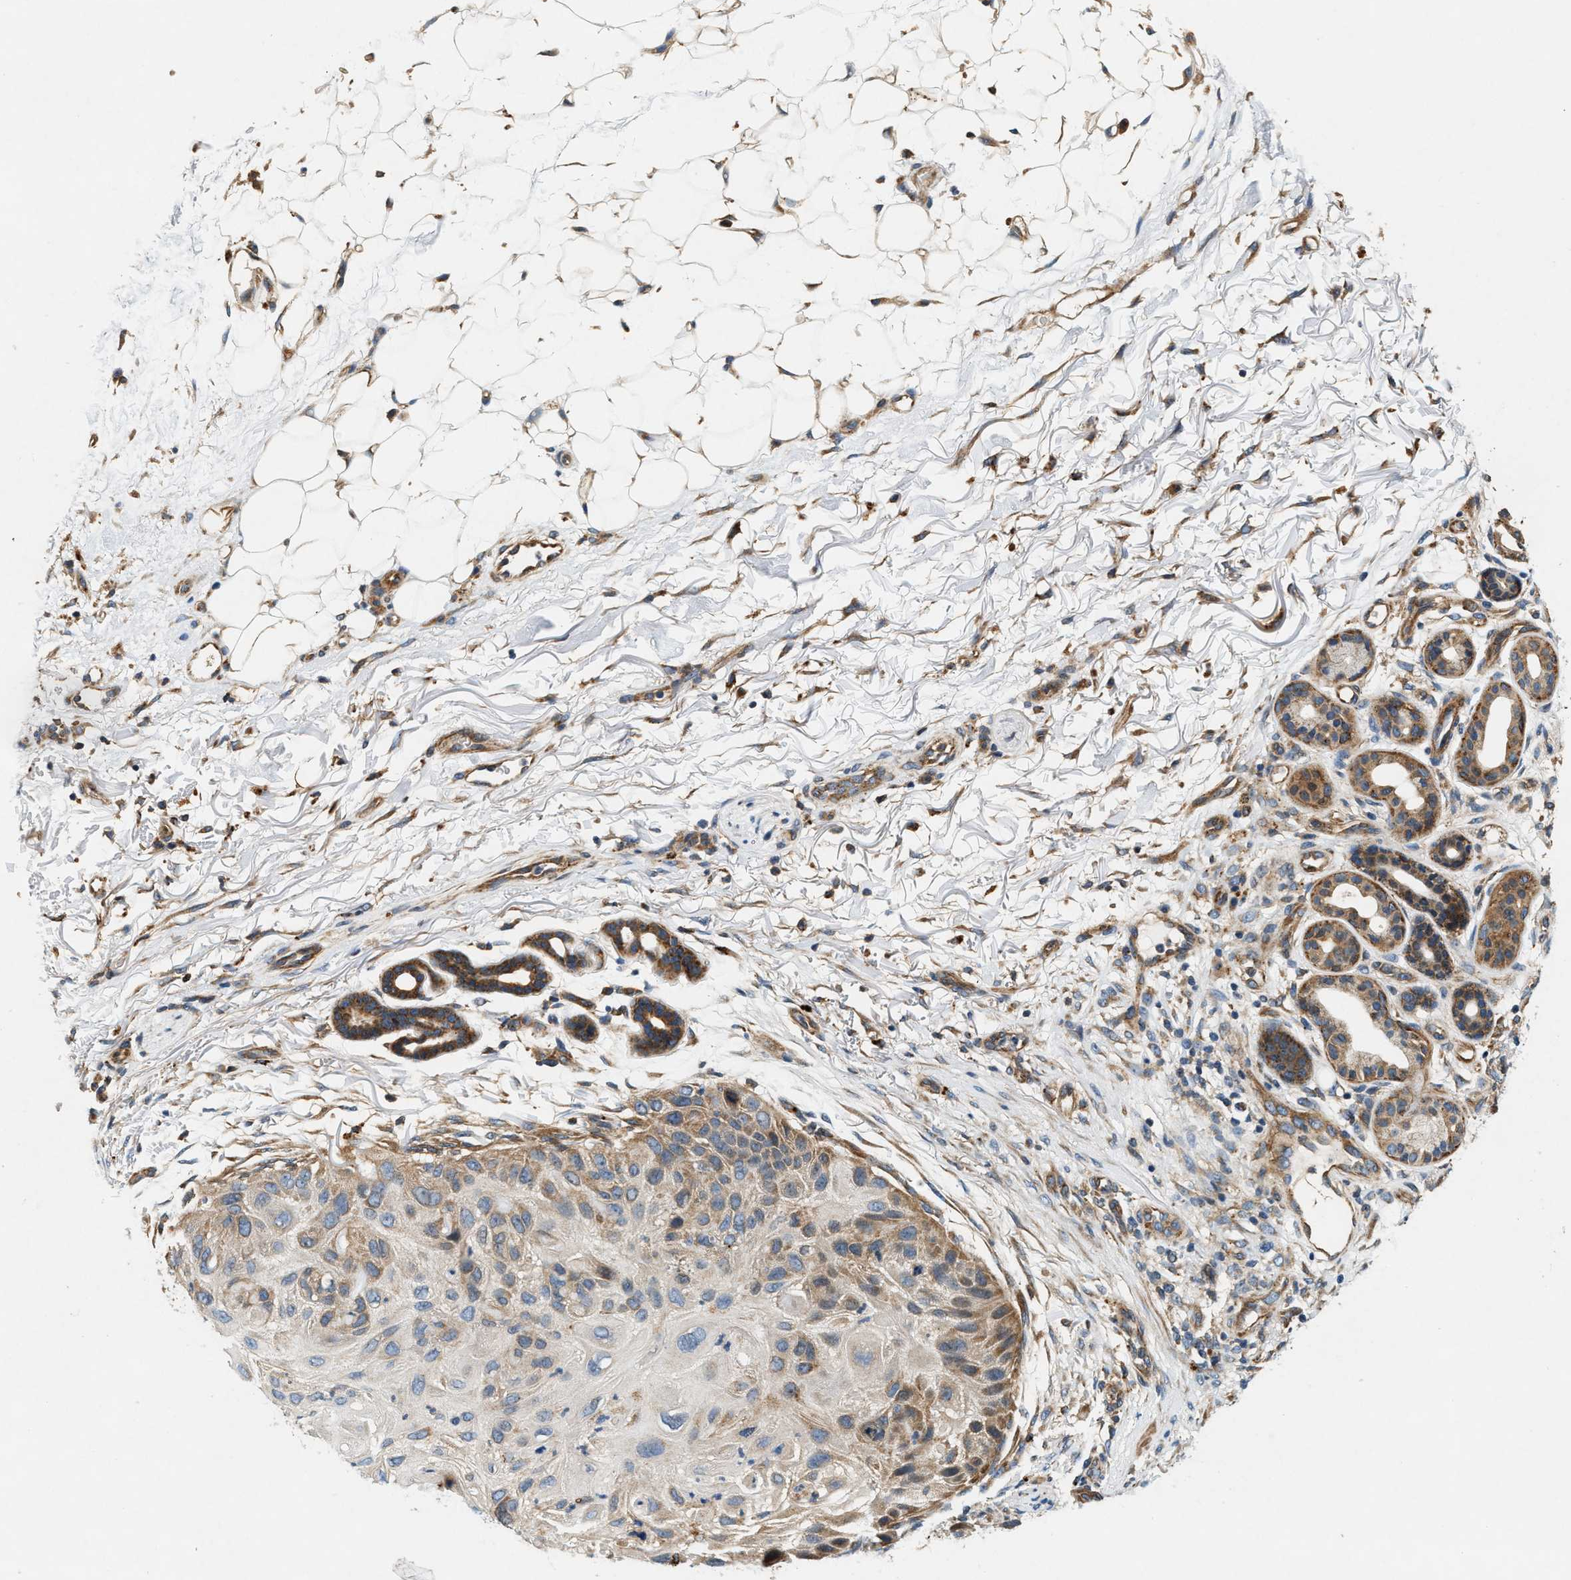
{"staining": {"intensity": "moderate", "quantity": "25%-75%", "location": "cytoplasmic/membranous"}, "tissue": "skin cancer", "cell_type": "Tumor cells", "image_type": "cancer", "snomed": [{"axis": "morphology", "description": "Squamous cell carcinoma, NOS"}, {"axis": "topography", "description": "Skin"}], "caption": "Skin squamous cell carcinoma stained with a protein marker displays moderate staining in tumor cells.", "gene": "DUSP10", "patient": {"sex": "female", "age": 77}}